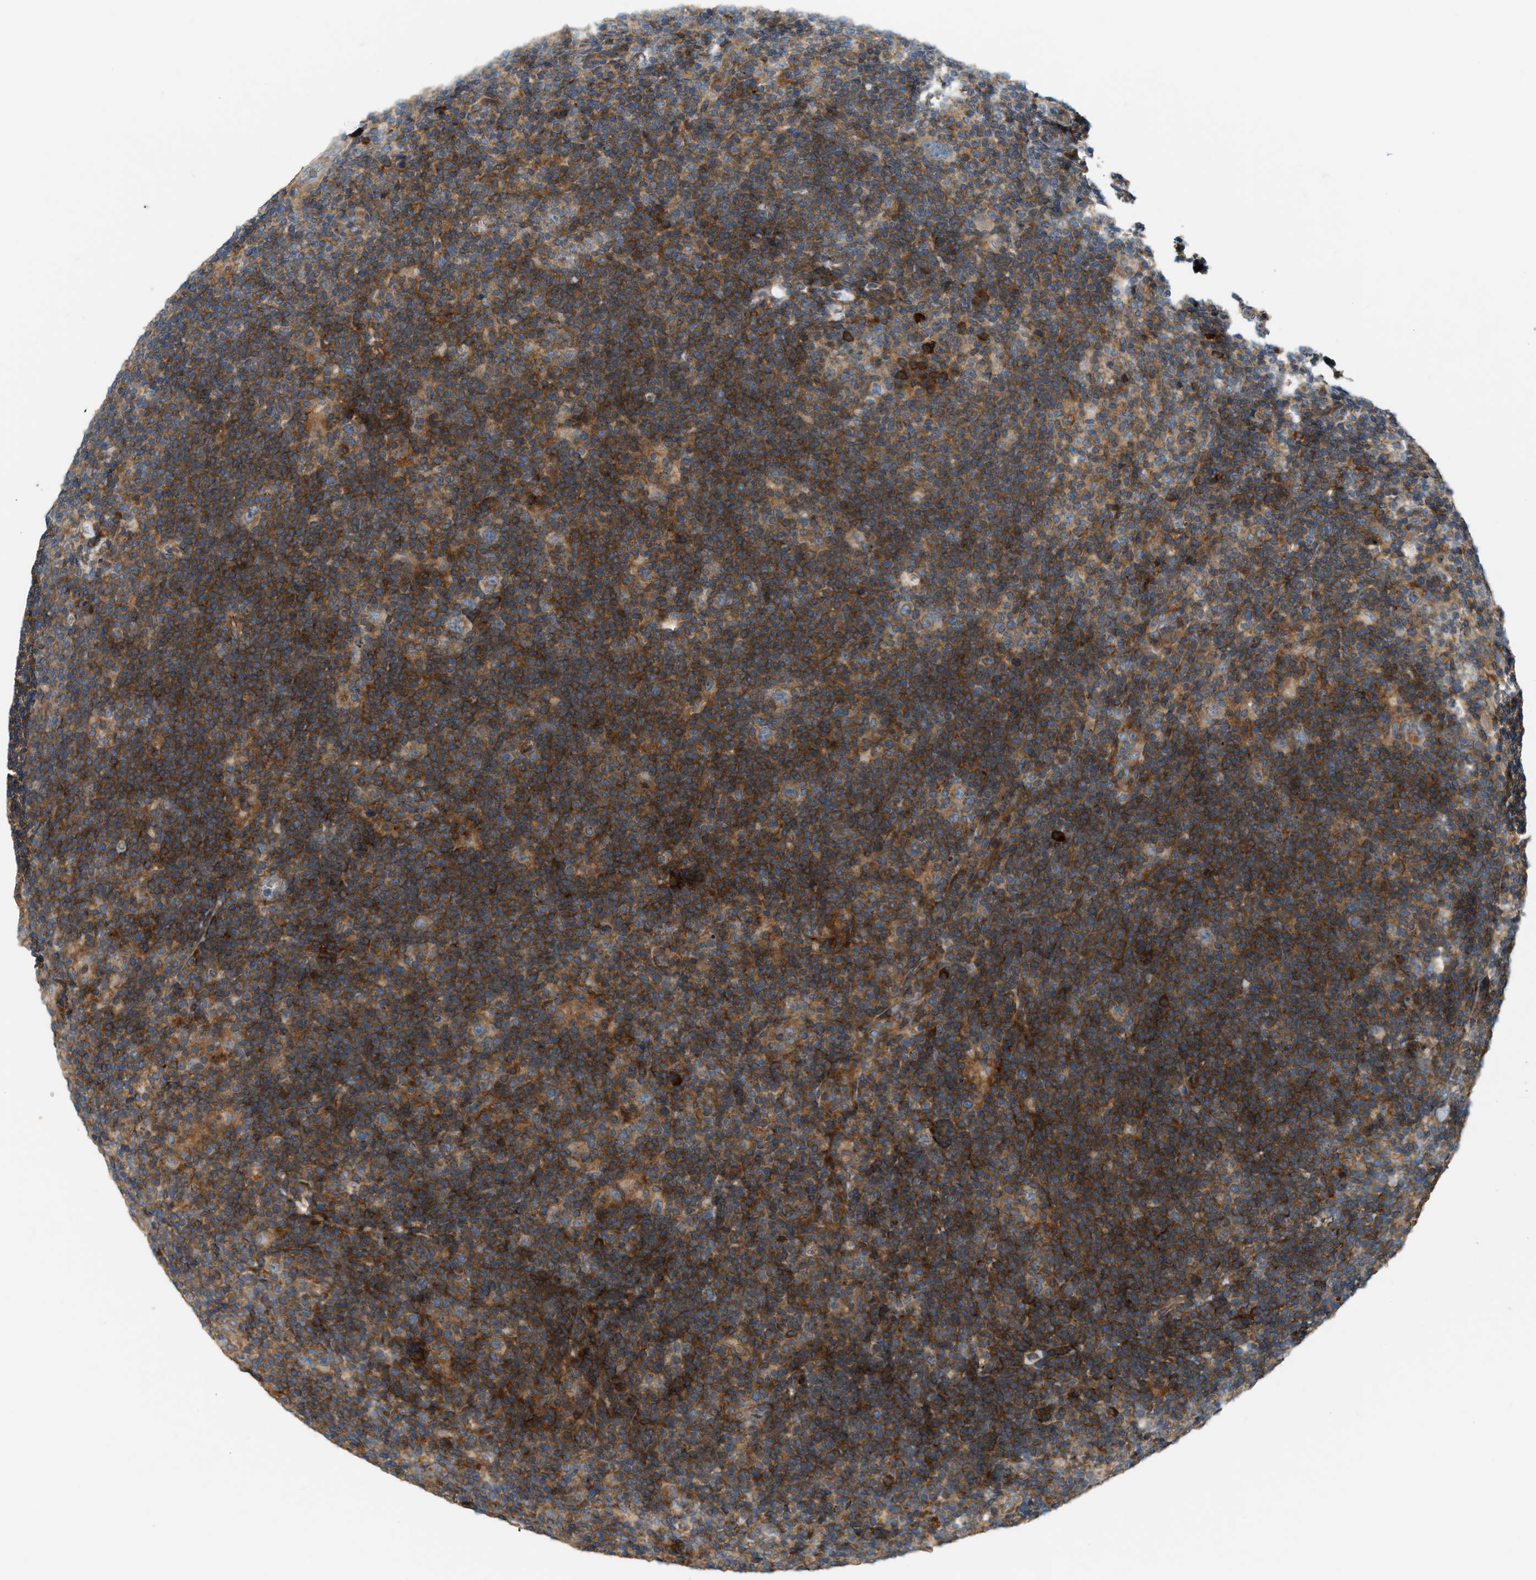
{"staining": {"intensity": "moderate", "quantity": "25%-75%", "location": "cytoplasmic/membranous"}, "tissue": "lymphoma", "cell_type": "Tumor cells", "image_type": "cancer", "snomed": [{"axis": "morphology", "description": "Hodgkin's disease, NOS"}, {"axis": "topography", "description": "Lymph node"}], "caption": "Immunohistochemical staining of lymphoma shows moderate cytoplasmic/membranous protein staining in about 25%-75% of tumor cells.", "gene": "BTN3A2", "patient": {"sex": "female", "age": 57}}